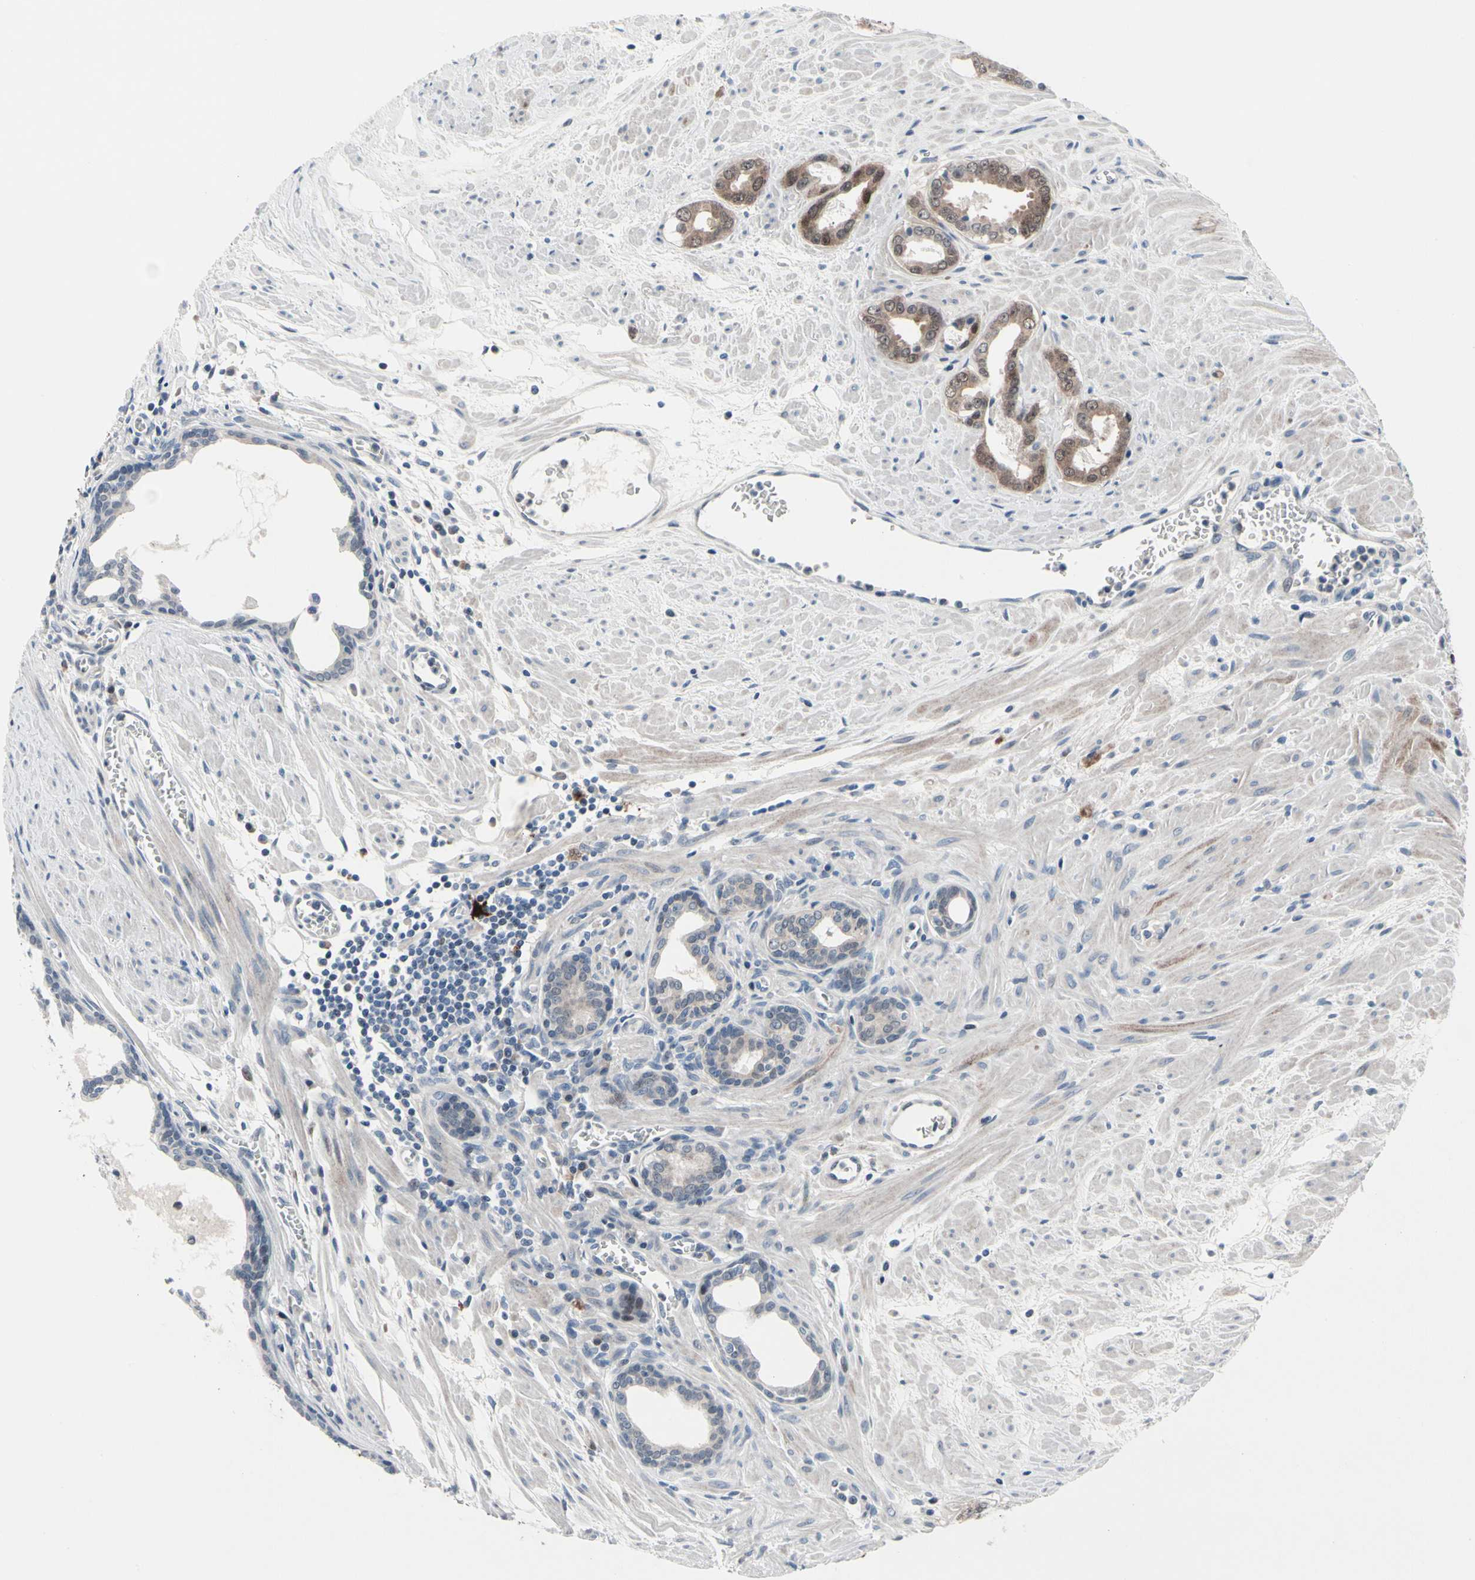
{"staining": {"intensity": "moderate", "quantity": ">75%", "location": "cytoplasmic/membranous,nuclear"}, "tissue": "prostate cancer", "cell_type": "Tumor cells", "image_type": "cancer", "snomed": [{"axis": "morphology", "description": "Adenocarcinoma, Low grade"}, {"axis": "topography", "description": "Prostate"}], "caption": "DAB (3,3'-diaminobenzidine) immunohistochemical staining of prostate cancer (adenocarcinoma (low-grade)) demonstrates moderate cytoplasmic/membranous and nuclear protein positivity in approximately >75% of tumor cells. The staining was performed using DAB to visualize the protein expression in brown, while the nuclei were stained in blue with hematoxylin (Magnification: 20x).", "gene": "TXN", "patient": {"sex": "male", "age": 57}}